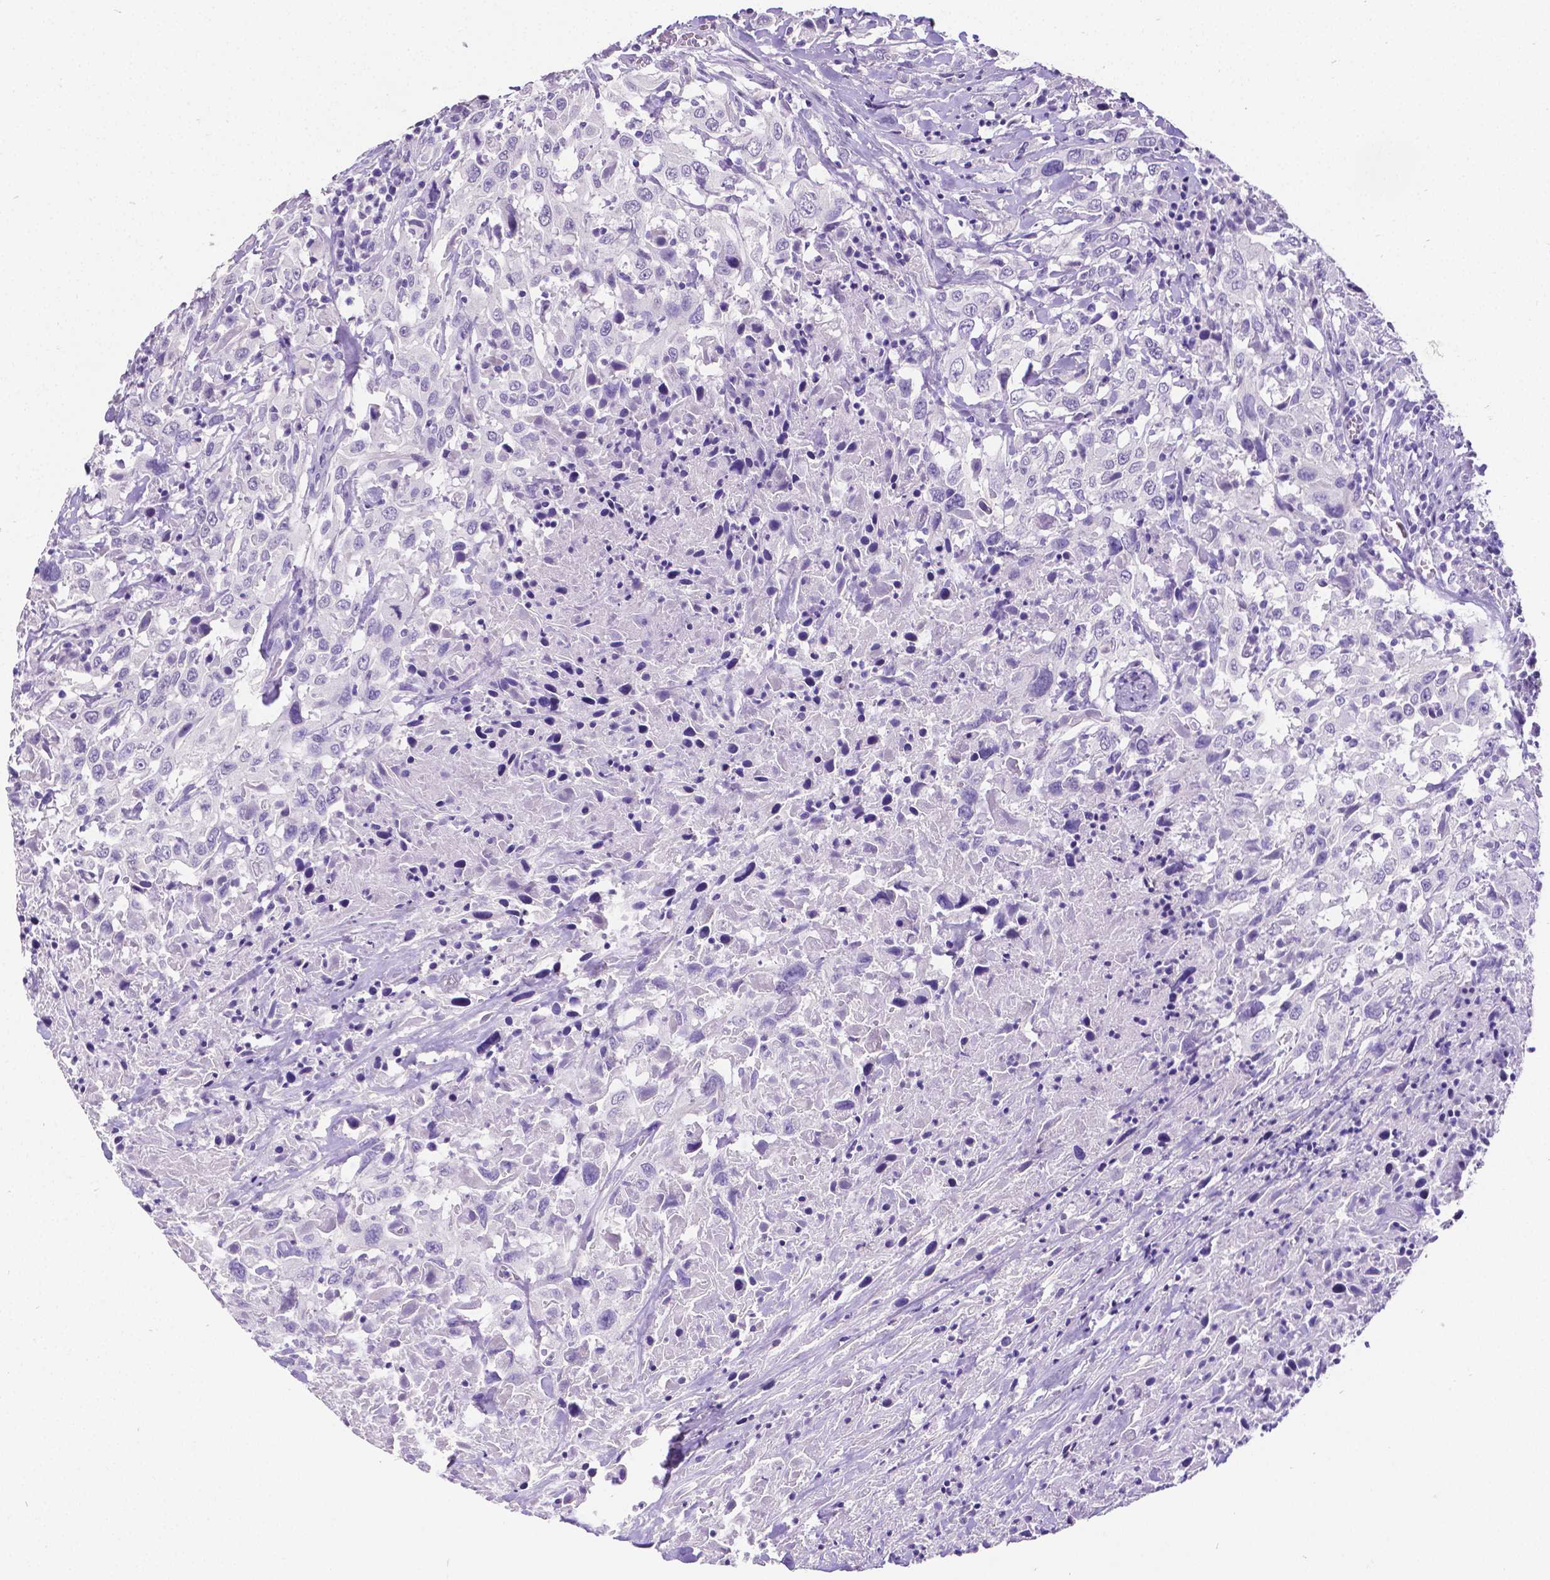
{"staining": {"intensity": "negative", "quantity": "none", "location": "none"}, "tissue": "urothelial cancer", "cell_type": "Tumor cells", "image_type": "cancer", "snomed": [{"axis": "morphology", "description": "Urothelial carcinoma, High grade"}, {"axis": "topography", "description": "Urinary bladder"}], "caption": "This is a histopathology image of immunohistochemistry staining of urothelial cancer, which shows no staining in tumor cells. (DAB immunohistochemistry (IHC), high magnification).", "gene": "SATB2", "patient": {"sex": "male", "age": 61}}